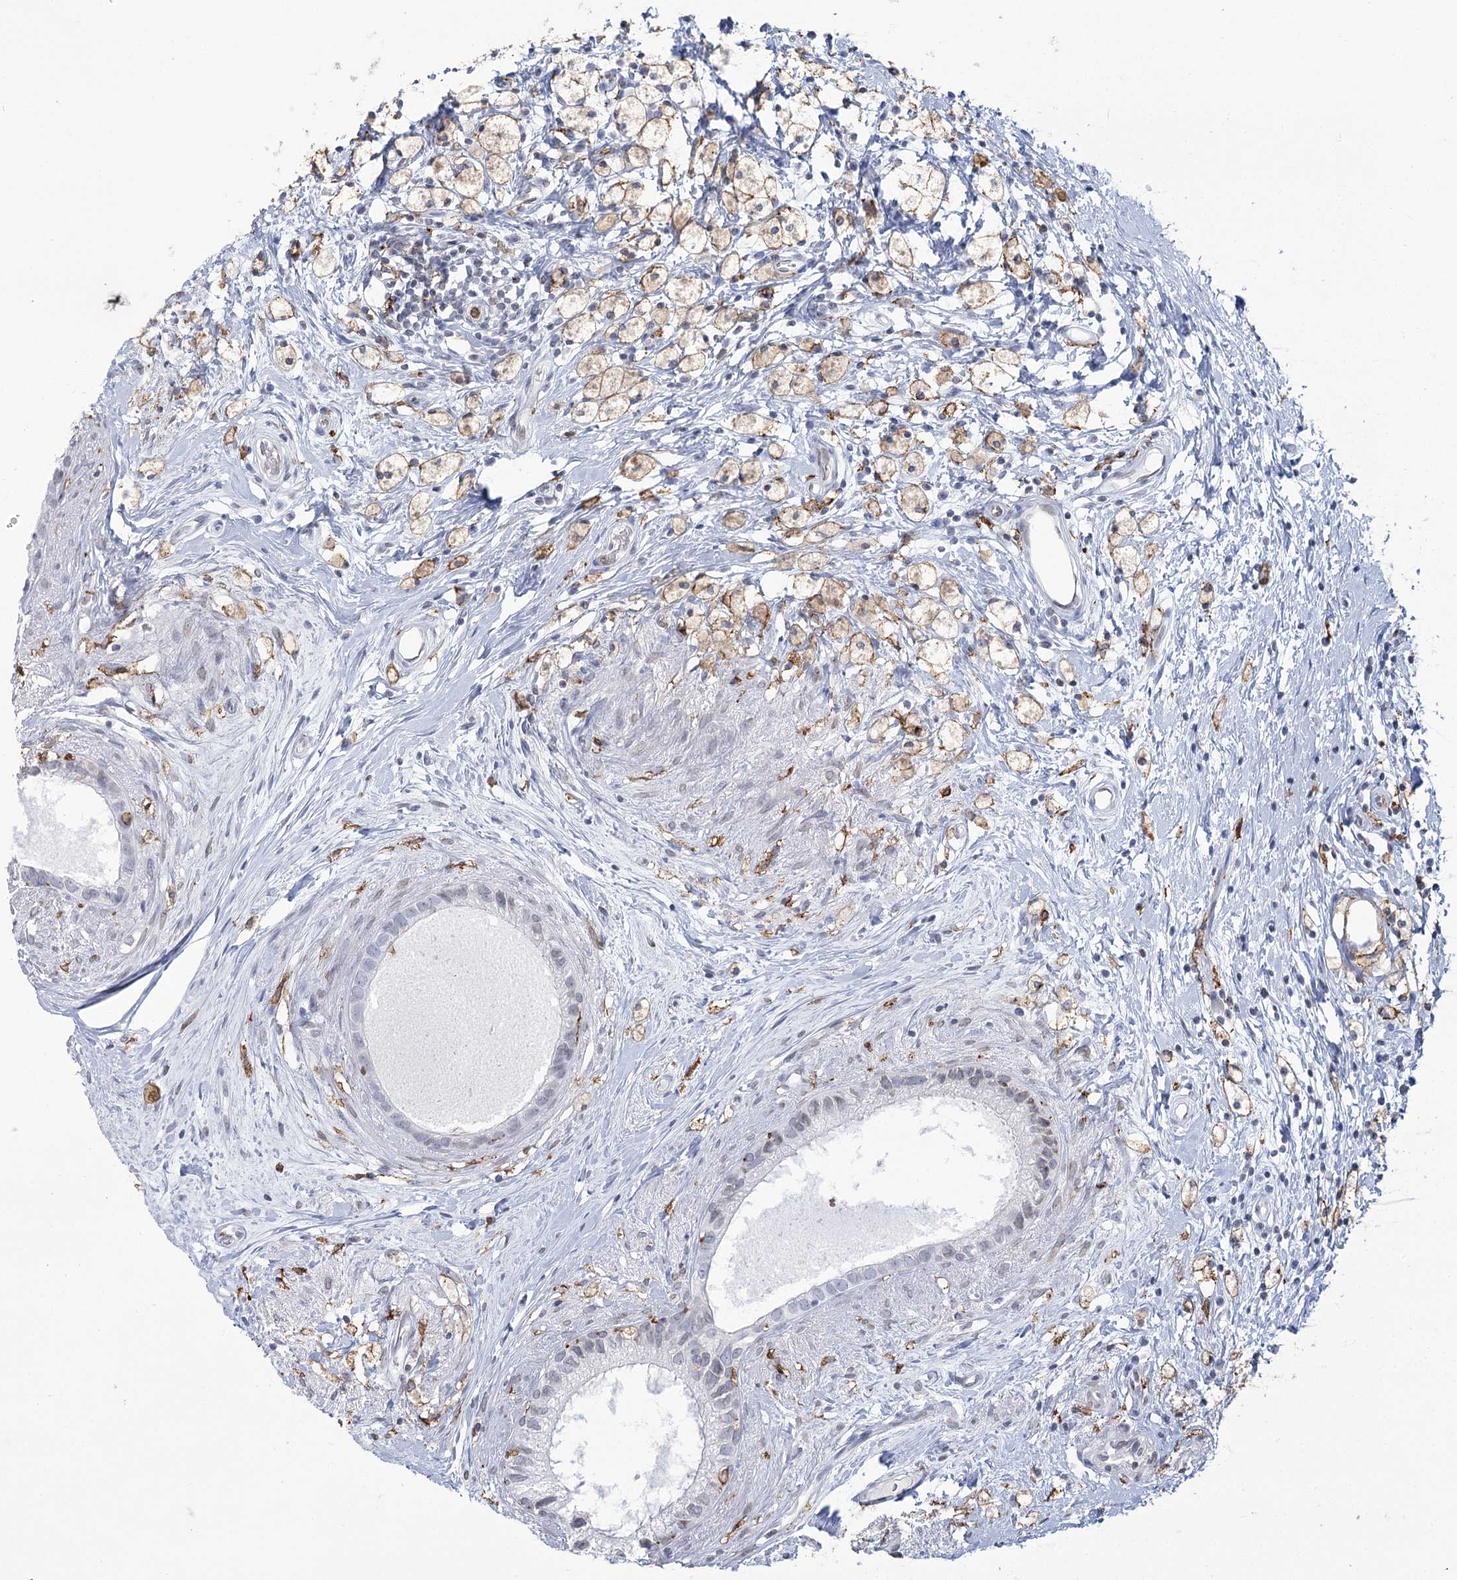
{"staining": {"intensity": "negative", "quantity": "none", "location": "none"}, "tissue": "epididymis", "cell_type": "Glandular cells", "image_type": "normal", "snomed": [{"axis": "morphology", "description": "Normal tissue, NOS"}, {"axis": "topography", "description": "Epididymis"}], "caption": "High magnification brightfield microscopy of benign epididymis stained with DAB (brown) and counterstained with hematoxylin (blue): glandular cells show no significant positivity. (DAB (3,3'-diaminobenzidine) immunohistochemistry with hematoxylin counter stain).", "gene": "C11orf1", "patient": {"sex": "male", "age": 80}}